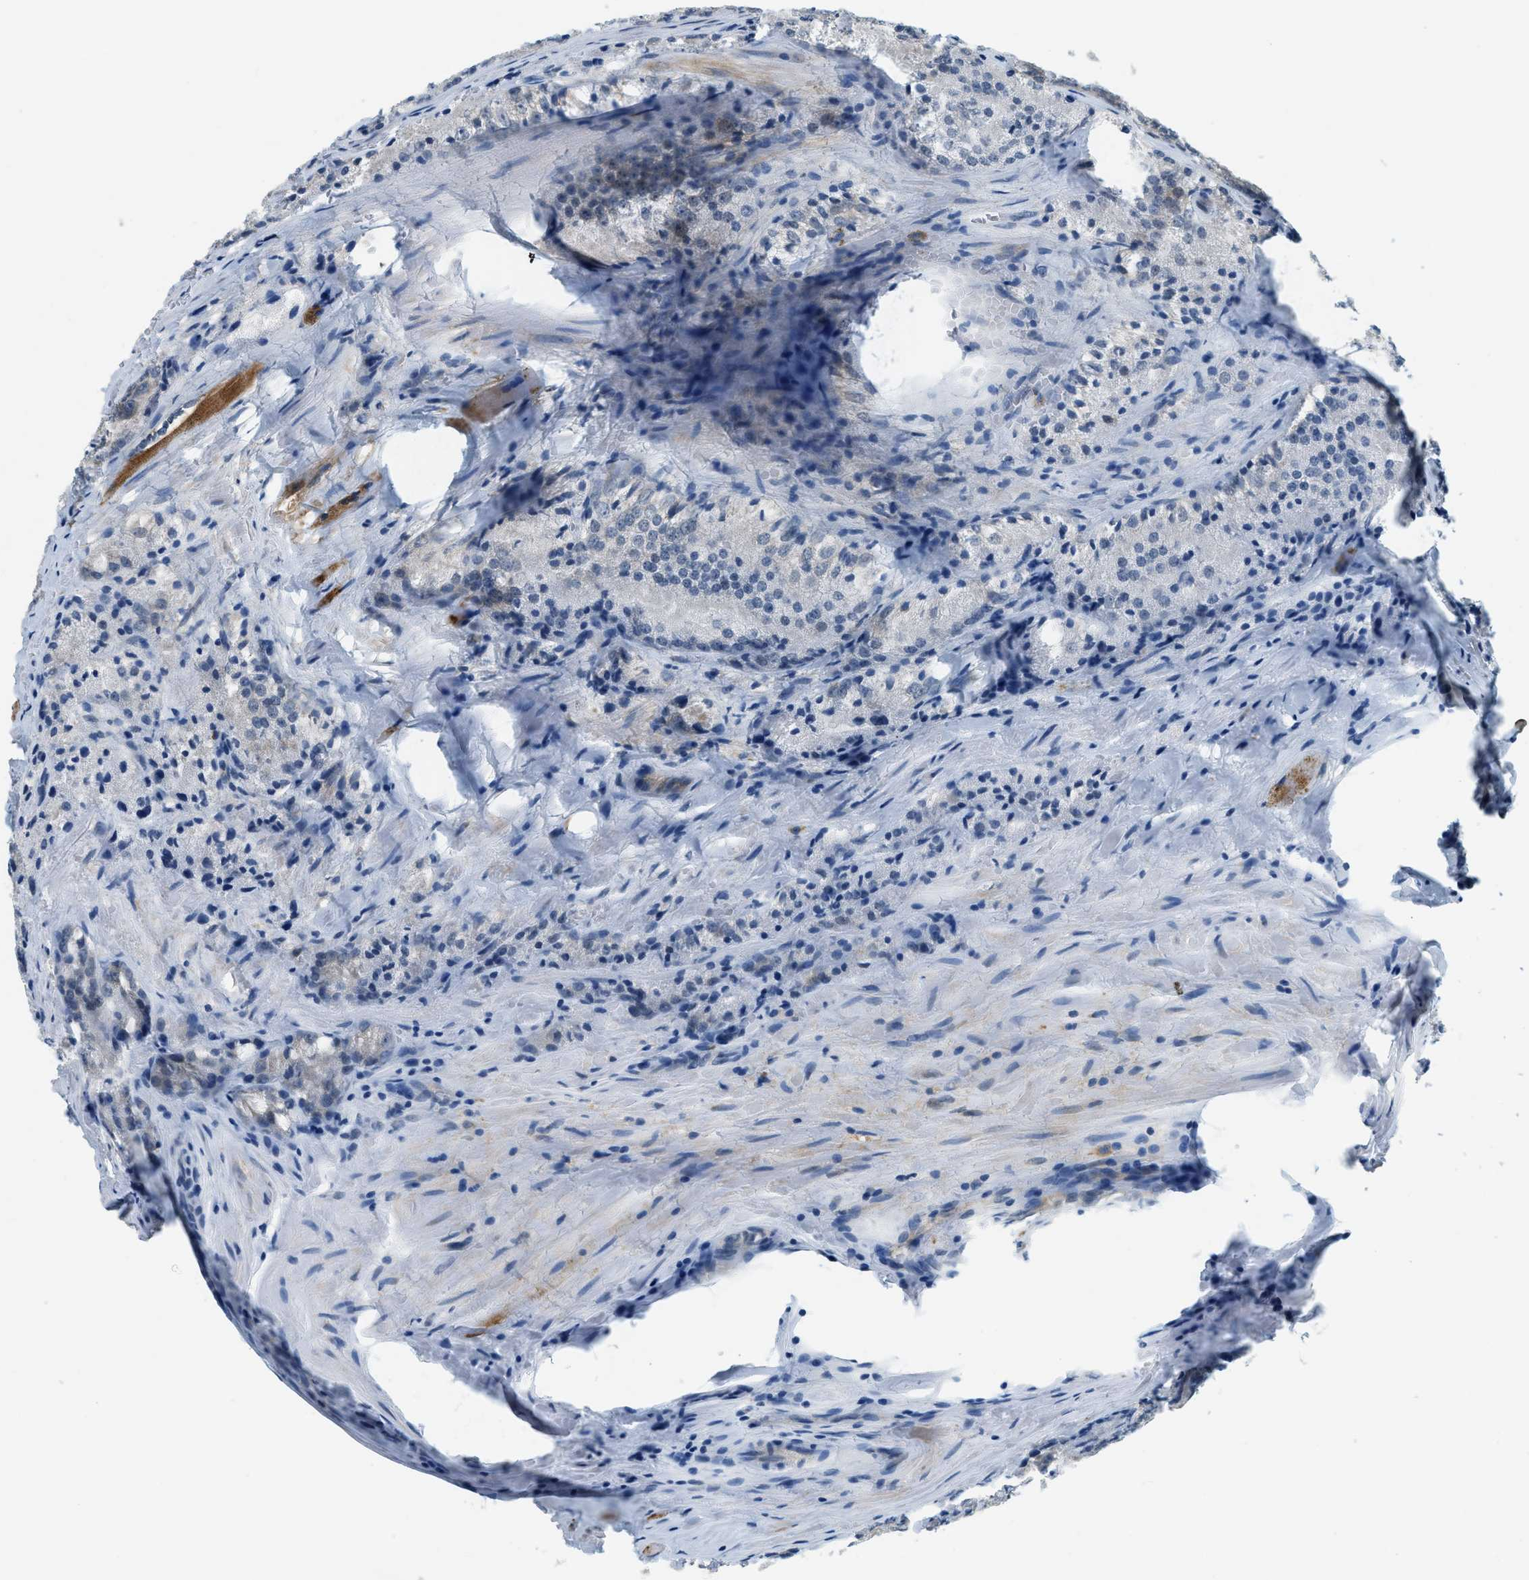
{"staining": {"intensity": "negative", "quantity": "none", "location": "none"}, "tissue": "prostate cancer", "cell_type": "Tumor cells", "image_type": "cancer", "snomed": [{"axis": "morphology", "description": "Adenocarcinoma, Low grade"}, {"axis": "topography", "description": "Prostate"}], "caption": "High power microscopy micrograph of an IHC histopathology image of prostate cancer, revealing no significant positivity in tumor cells.", "gene": "YAE1", "patient": {"sex": "male", "age": 64}}